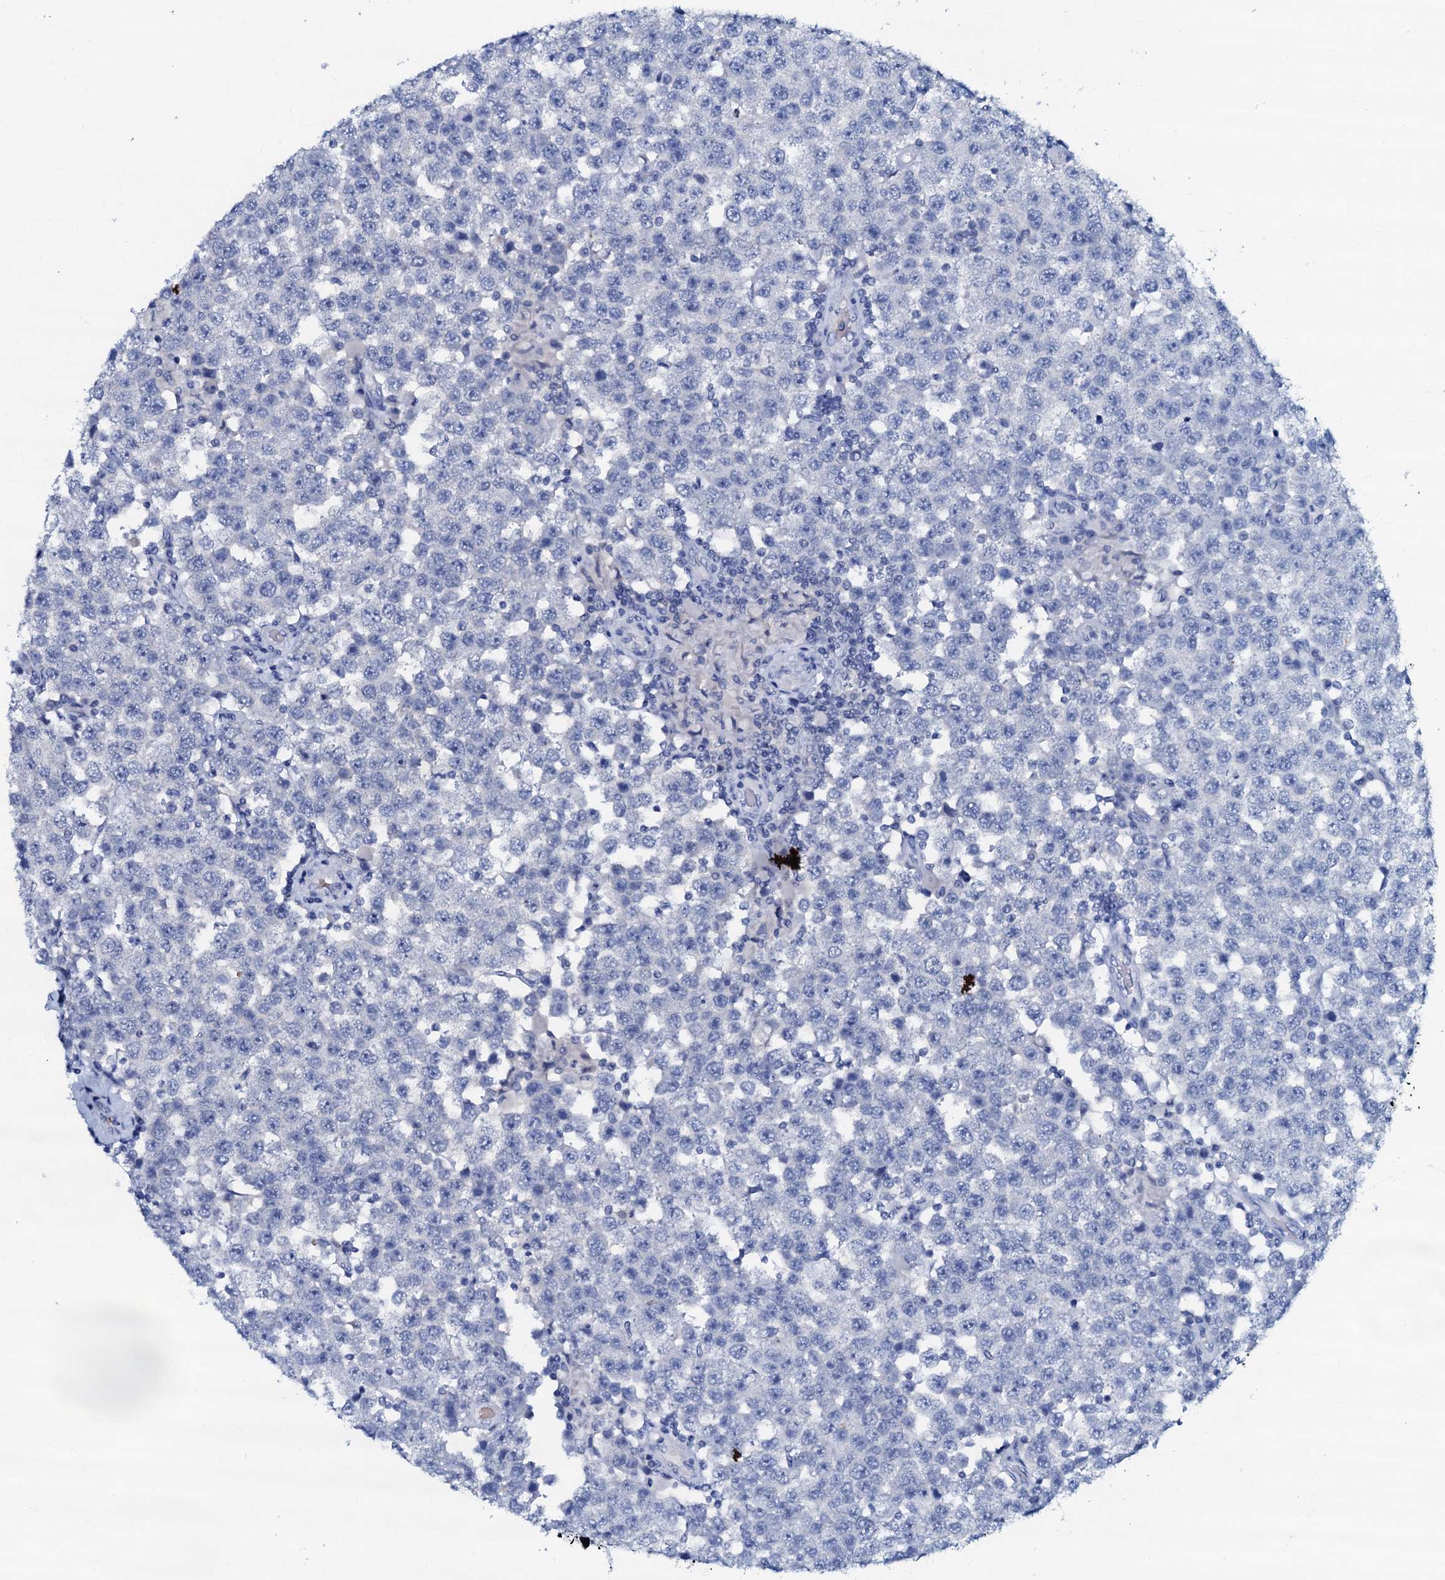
{"staining": {"intensity": "negative", "quantity": "none", "location": "none"}, "tissue": "testis cancer", "cell_type": "Tumor cells", "image_type": "cancer", "snomed": [{"axis": "morphology", "description": "Seminoma, NOS"}, {"axis": "topography", "description": "Testis"}], "caption": "DAB immunohistochemical staining of human testis seminoma exhibits no significant positivity in tumor cells. (Brightfield microscopy of DAB (3,3'-diaminobenzidine) immunohistochemistry (IHC) at high magnification).", "gene": "CPNE2", "patient": {"sex": "male", "age": 28}}